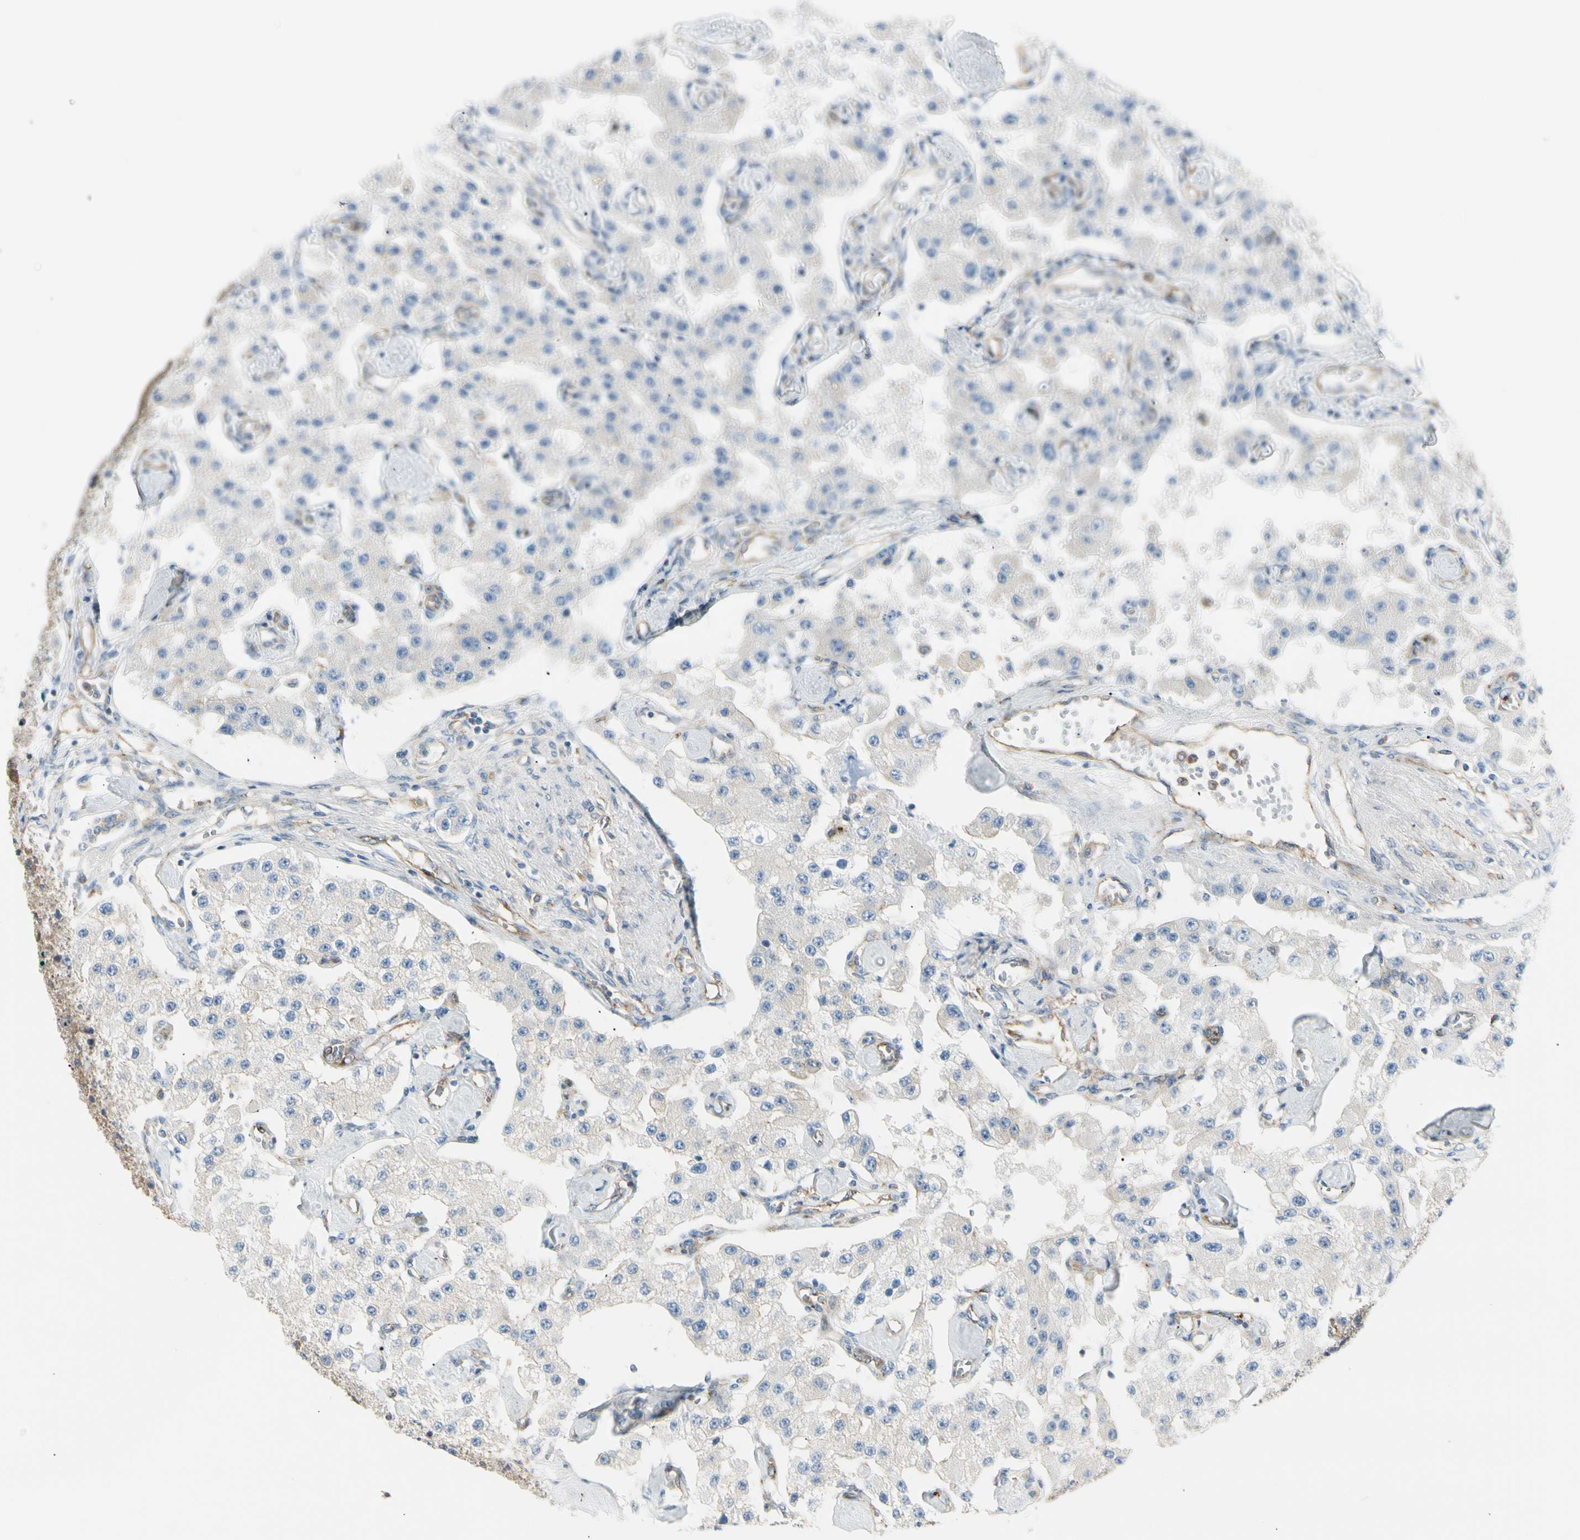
{"staining": {"intensity": "negative", "quantity": "none", "location": "none"}, "tissue": "carcinoid", "cell_type": "Tumor cells", "image_type": "cancer", "snomed": [{"axis": "morphology", "description": "Carcinoid, malignant, NOS"}, {"axis": "topography", "description": "Pancreas"}], "caption": "The photomicrograph reveals no staining of tumor cells in malignant carcinoid. (DAB immunohistochemistry visualized using brightfield microscopy, high magnification).", "gene": "AGFG1", "patient": {"sex": "male", "age": 41}}